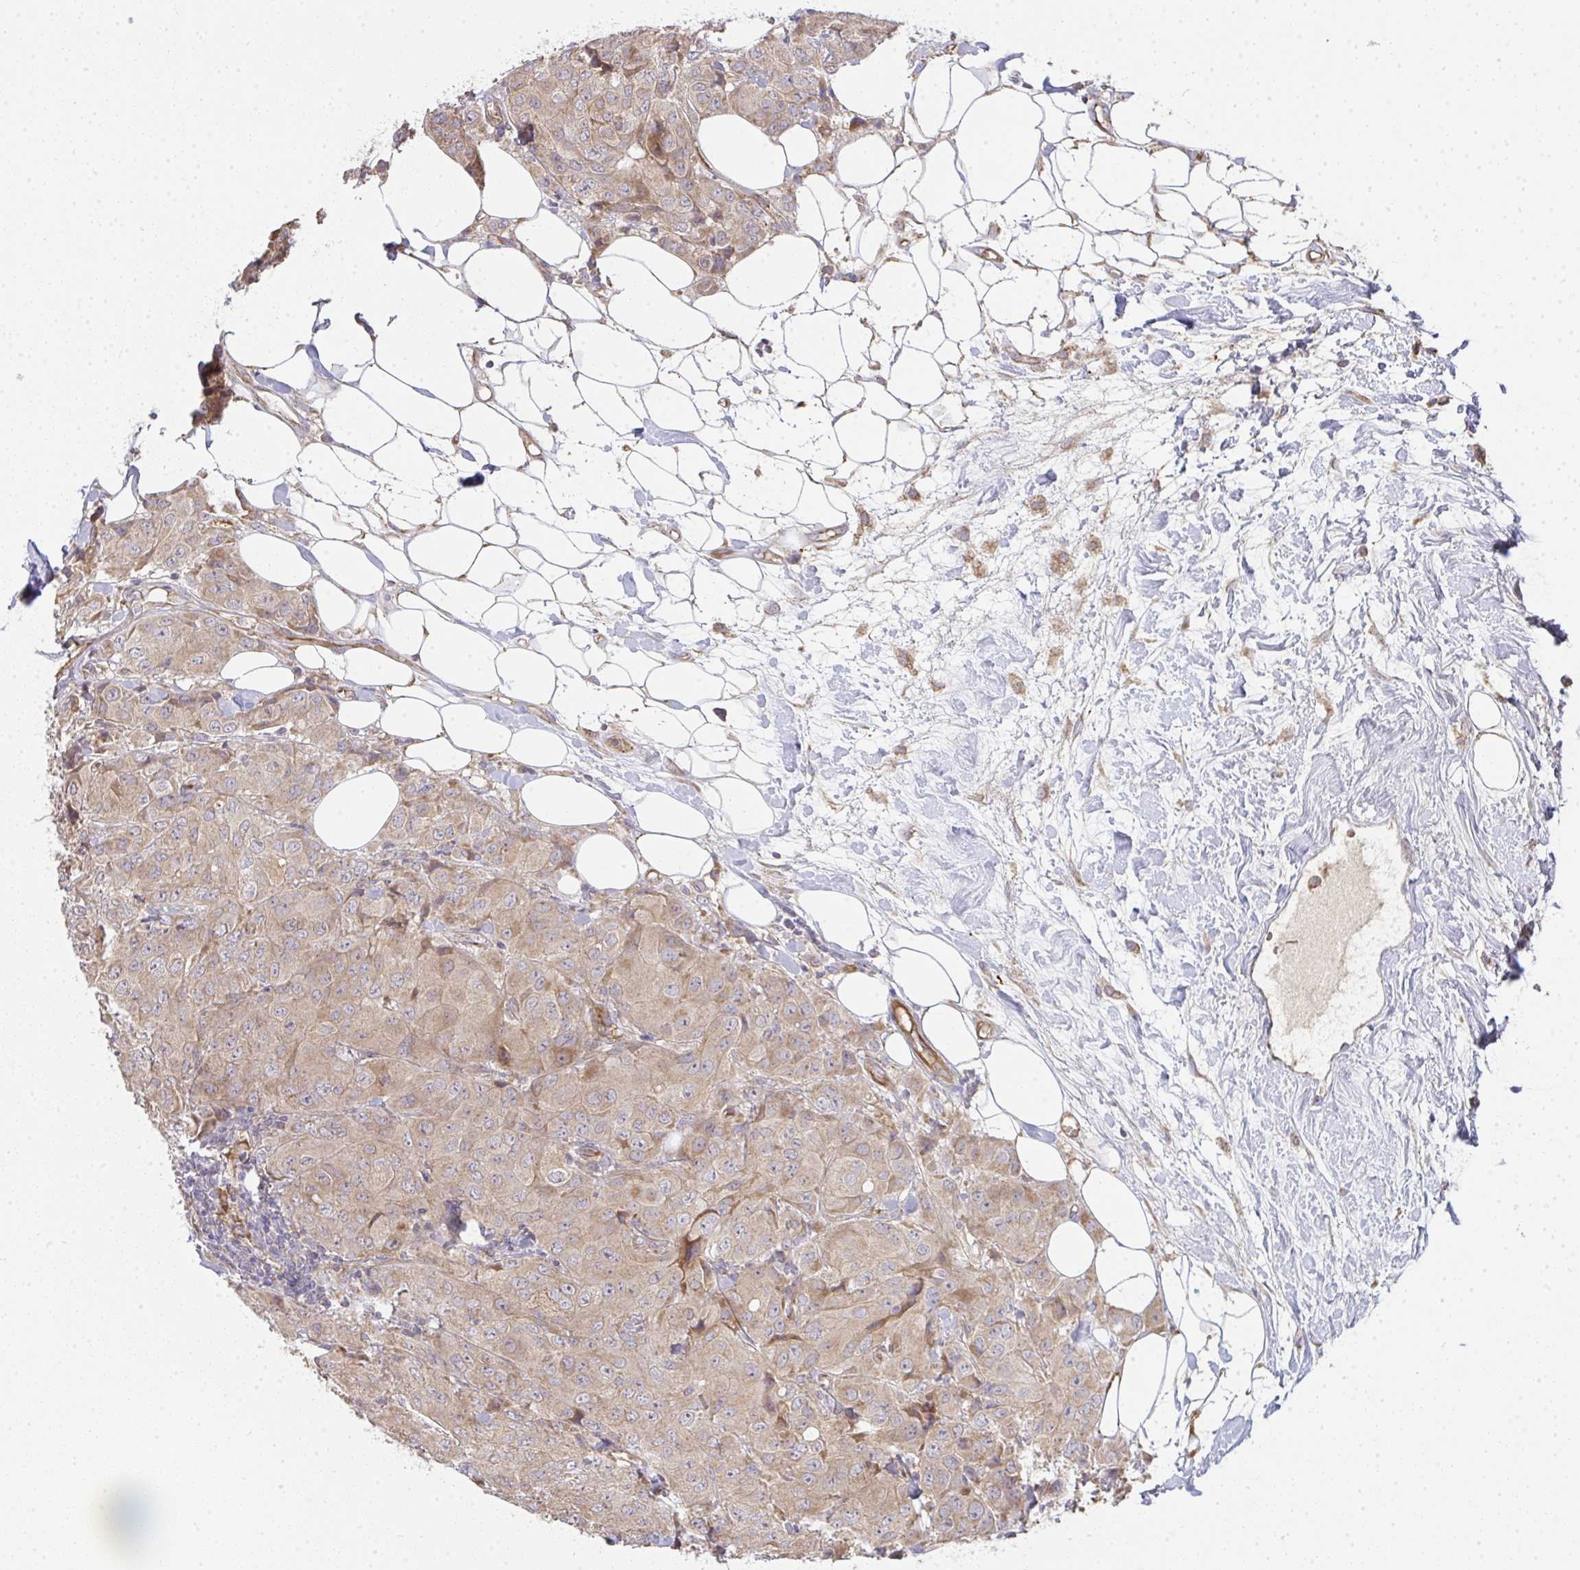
{"staining": {"intensity": "weak", "quantity": ">75%", "location": "cytoplasmic/membranous"}, "tissue": "breast cancer", "cell_type": "Tumor cells", "image_type": "cancer", "snomed": [{"axis": "morphology", "description": "Duct carcinoma"}, {"axis": "topography", "description": "Breast"}], "caption": "A brown stain highlights weak cytoplasmic/membranous positivity of a protein in breast invasive ductal carcinoma tumor cells.", "gene": "B4GALT6", "patient": {"sex": "female", "age": 43}}